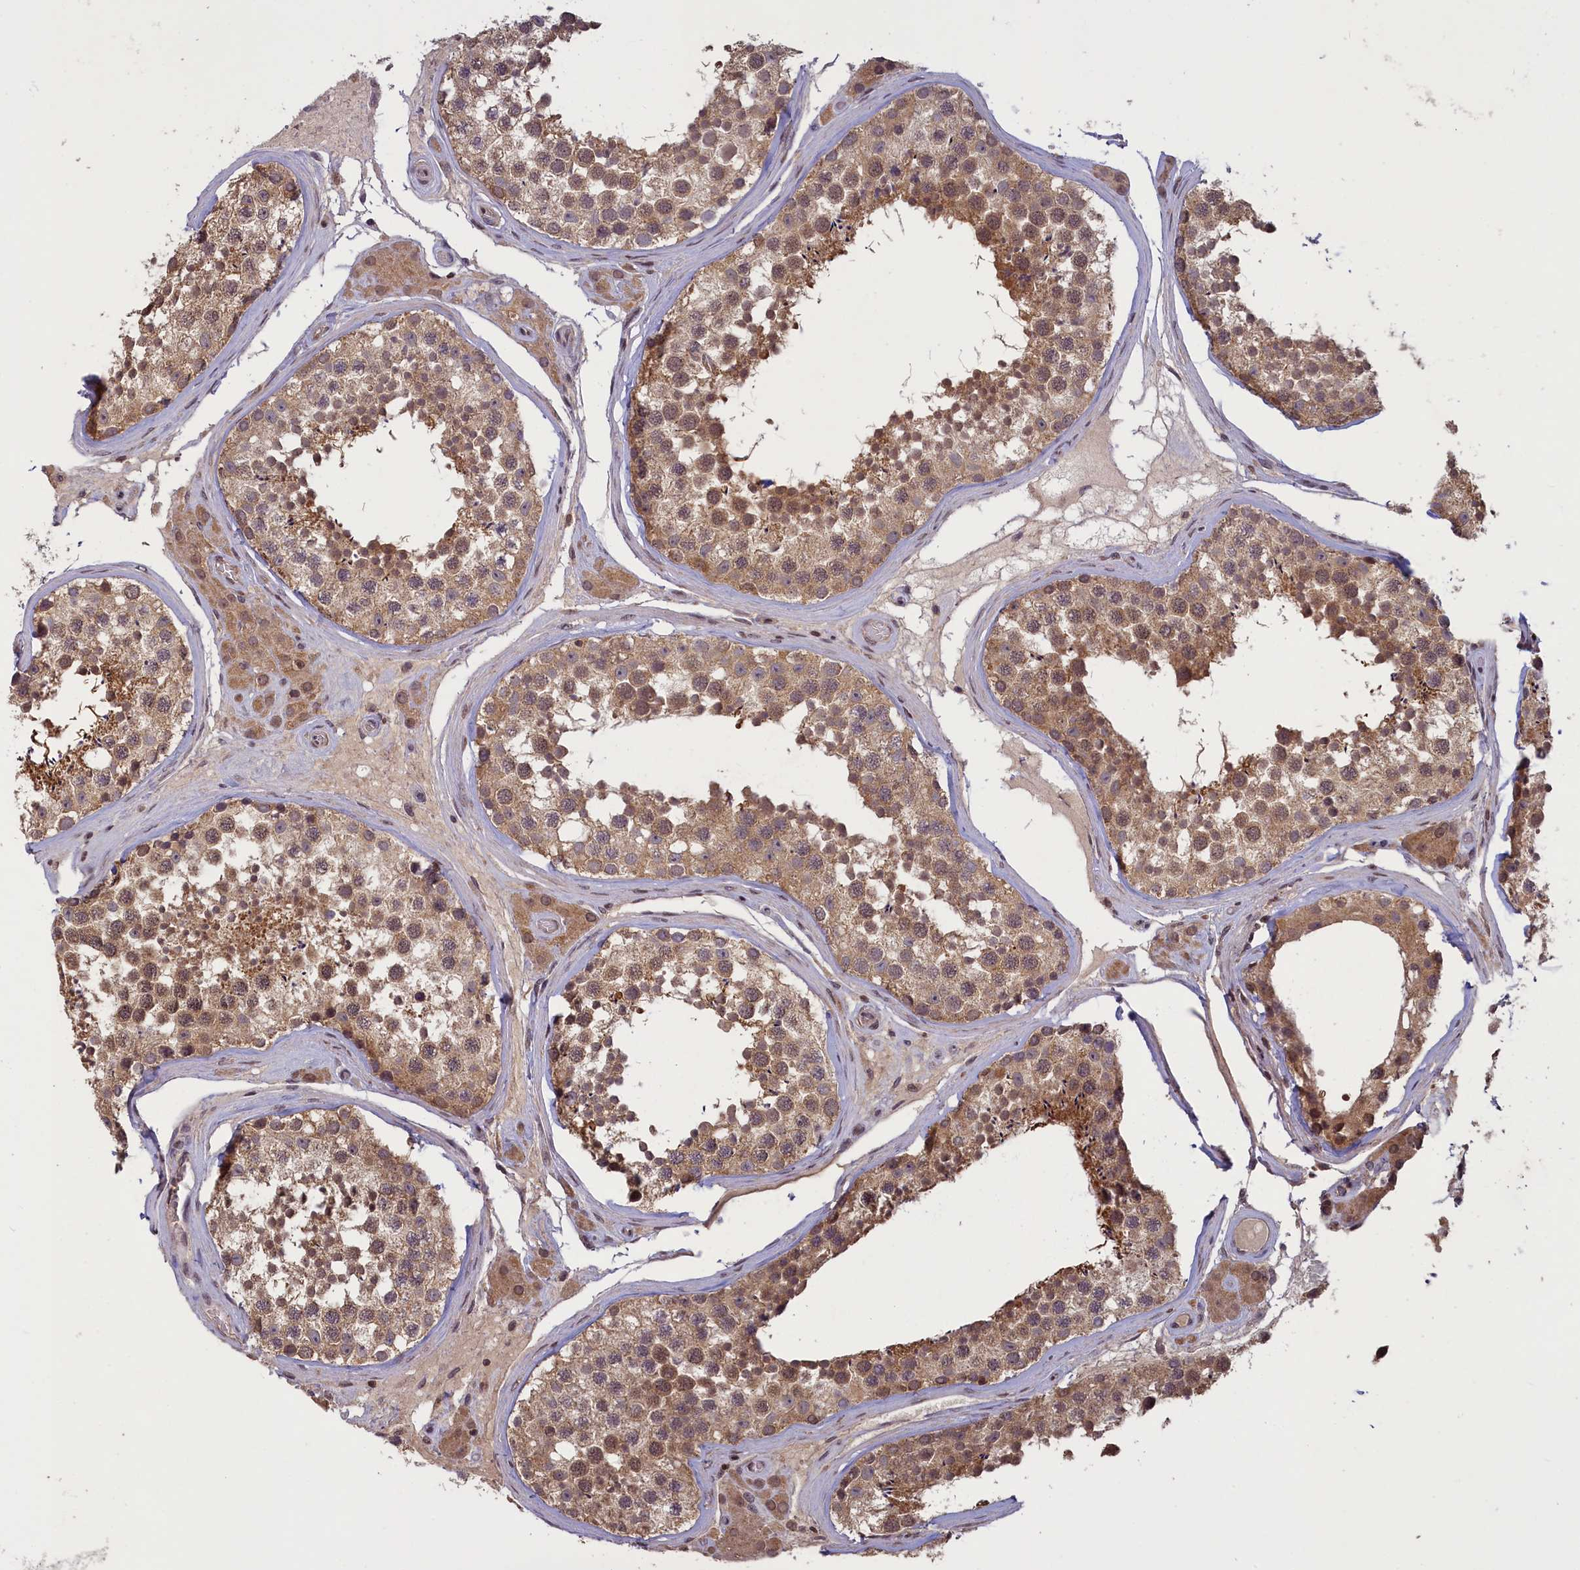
{"staining": {"intensity": "moderate", "quantity": ">75%", "location": "cytoplasmic/membranous,nuclear"}, "tissue": "testis", "cell_type": "Cells in seminiferous ducts", "image_type": "normal", "snomed": [{"axis": "morphology", "description": "Normal tissue, NOS"}, {"axis": "topography", "description": "Testis"}], "caption": "A photomicrograph of human testis stained for a protein displays moderate cytoplasmic/membranous,nuclear brown staining in cells in seminiferous ducts. (Brightfield microscopy of DAB IHC at high magnification).", "gene": "NUBP1", "patient": {"sex": "male", "age": 46}}